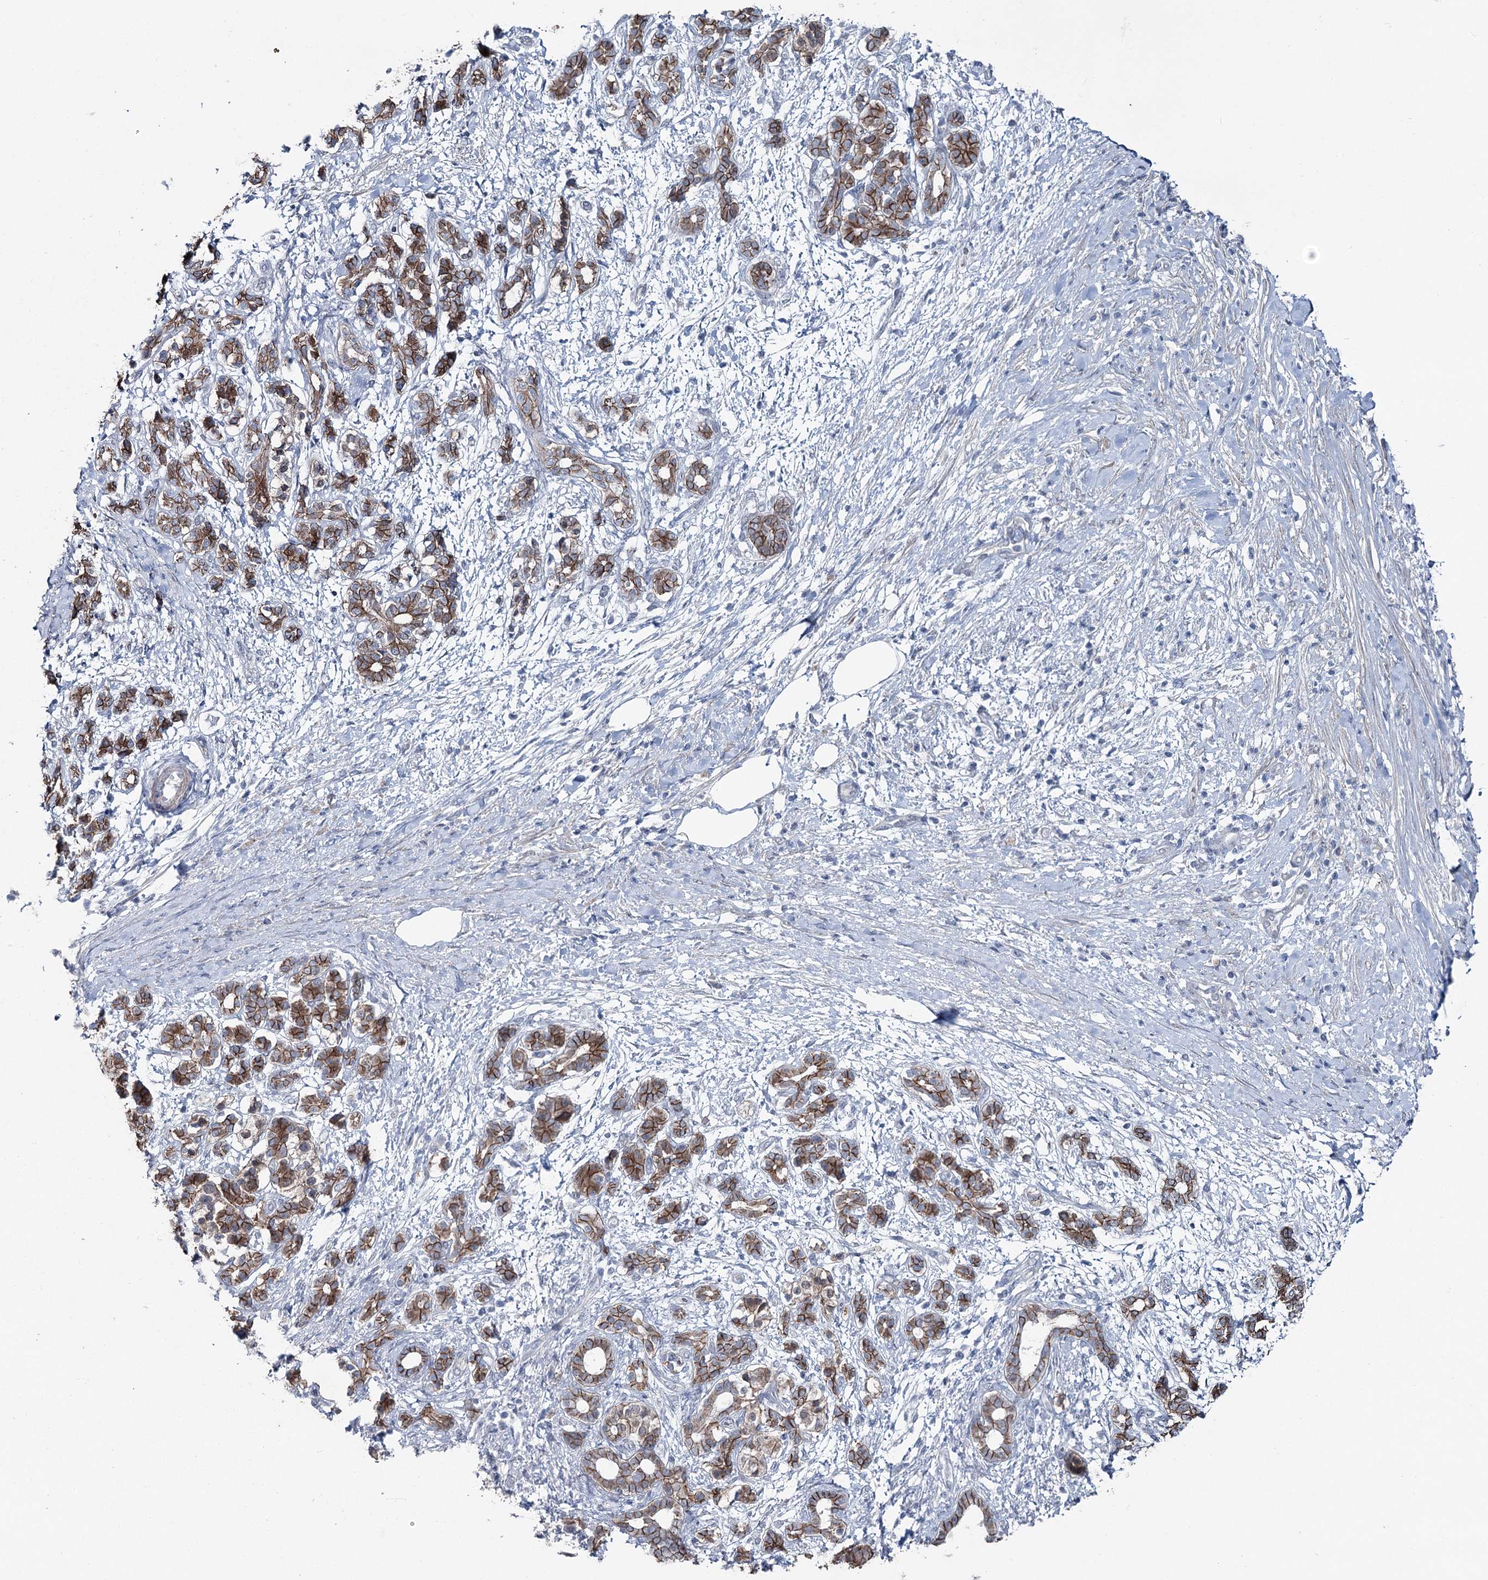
{"staining": {"intensity": "strong", "quantity": ">75%", "location": "cytoplasmic/membranous"}, "tissue": "pancreatic cancer", "cell_type": "Tumor cells", "image_type": "cancer", "snomed": [{"axis": "morphology", "description": "Adenocarcinoma, NOS"}, {"axis": "topography", "description": "Pancreas"}], "caption": "Immunohistochemical staining of human pancreatic adenocarcinoma exhibits high levels of strong cytoplasmic/membranous positivity in approximately >75% of tumor cells.", "gene": "FAM120B", "patient": {"sex": "female", "age": 55}}